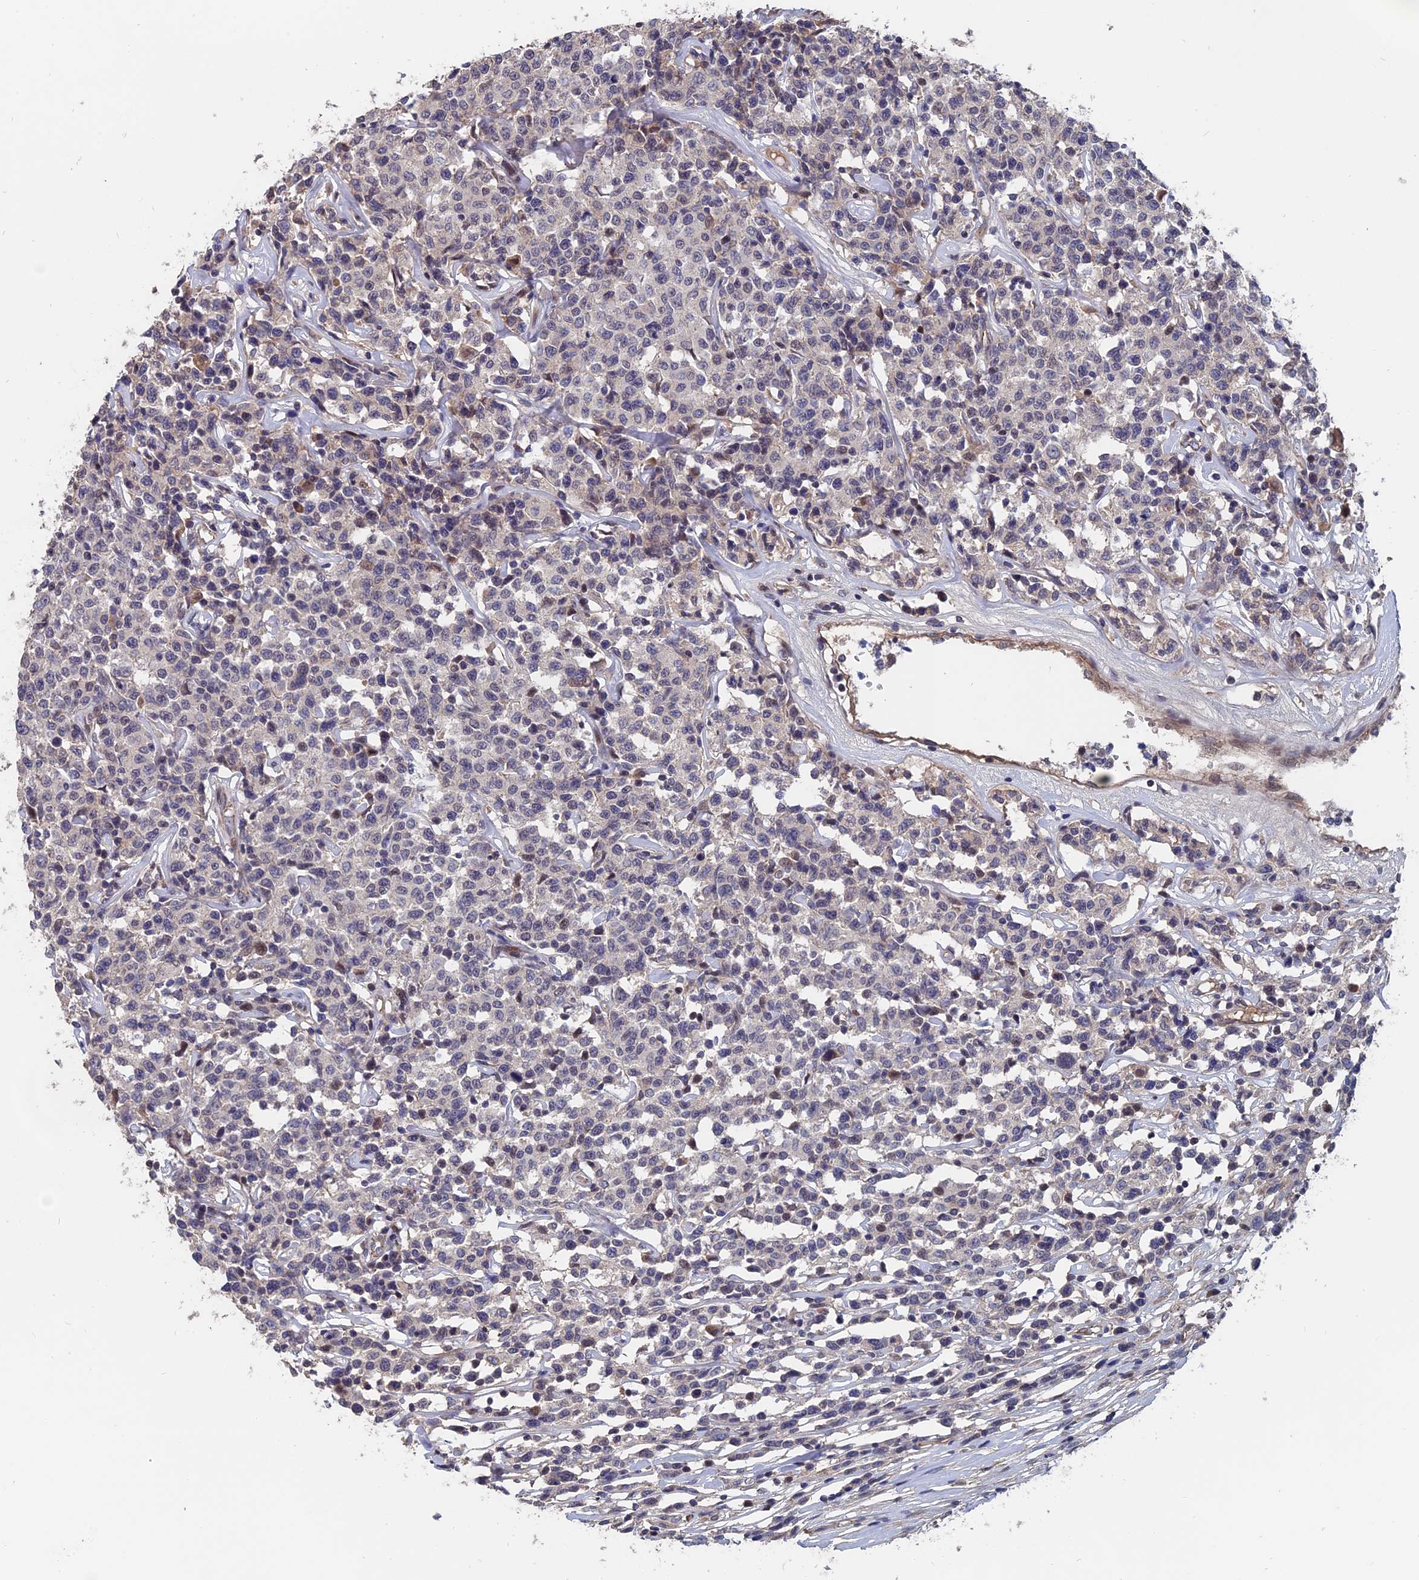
{"staining": {"intensity": "negative", "quantity": "none", "location": "none"}, "tissue": "lymphoma", "cell_type": "Tumor cells", "image_type": "cancer", "snomed": [{"axis": "morphology", "description": "Malignant lymphoma, non-Hodgkin's type, Low grade"}, {"axis": "topography", "description": "Small intestine"}], "caption": "Lymphoma was stained to show a protein in brown. There is no significant expression in tumor cells.", "gene": "SLC33A1", "patient": {"sex": "female", "age": 59}}